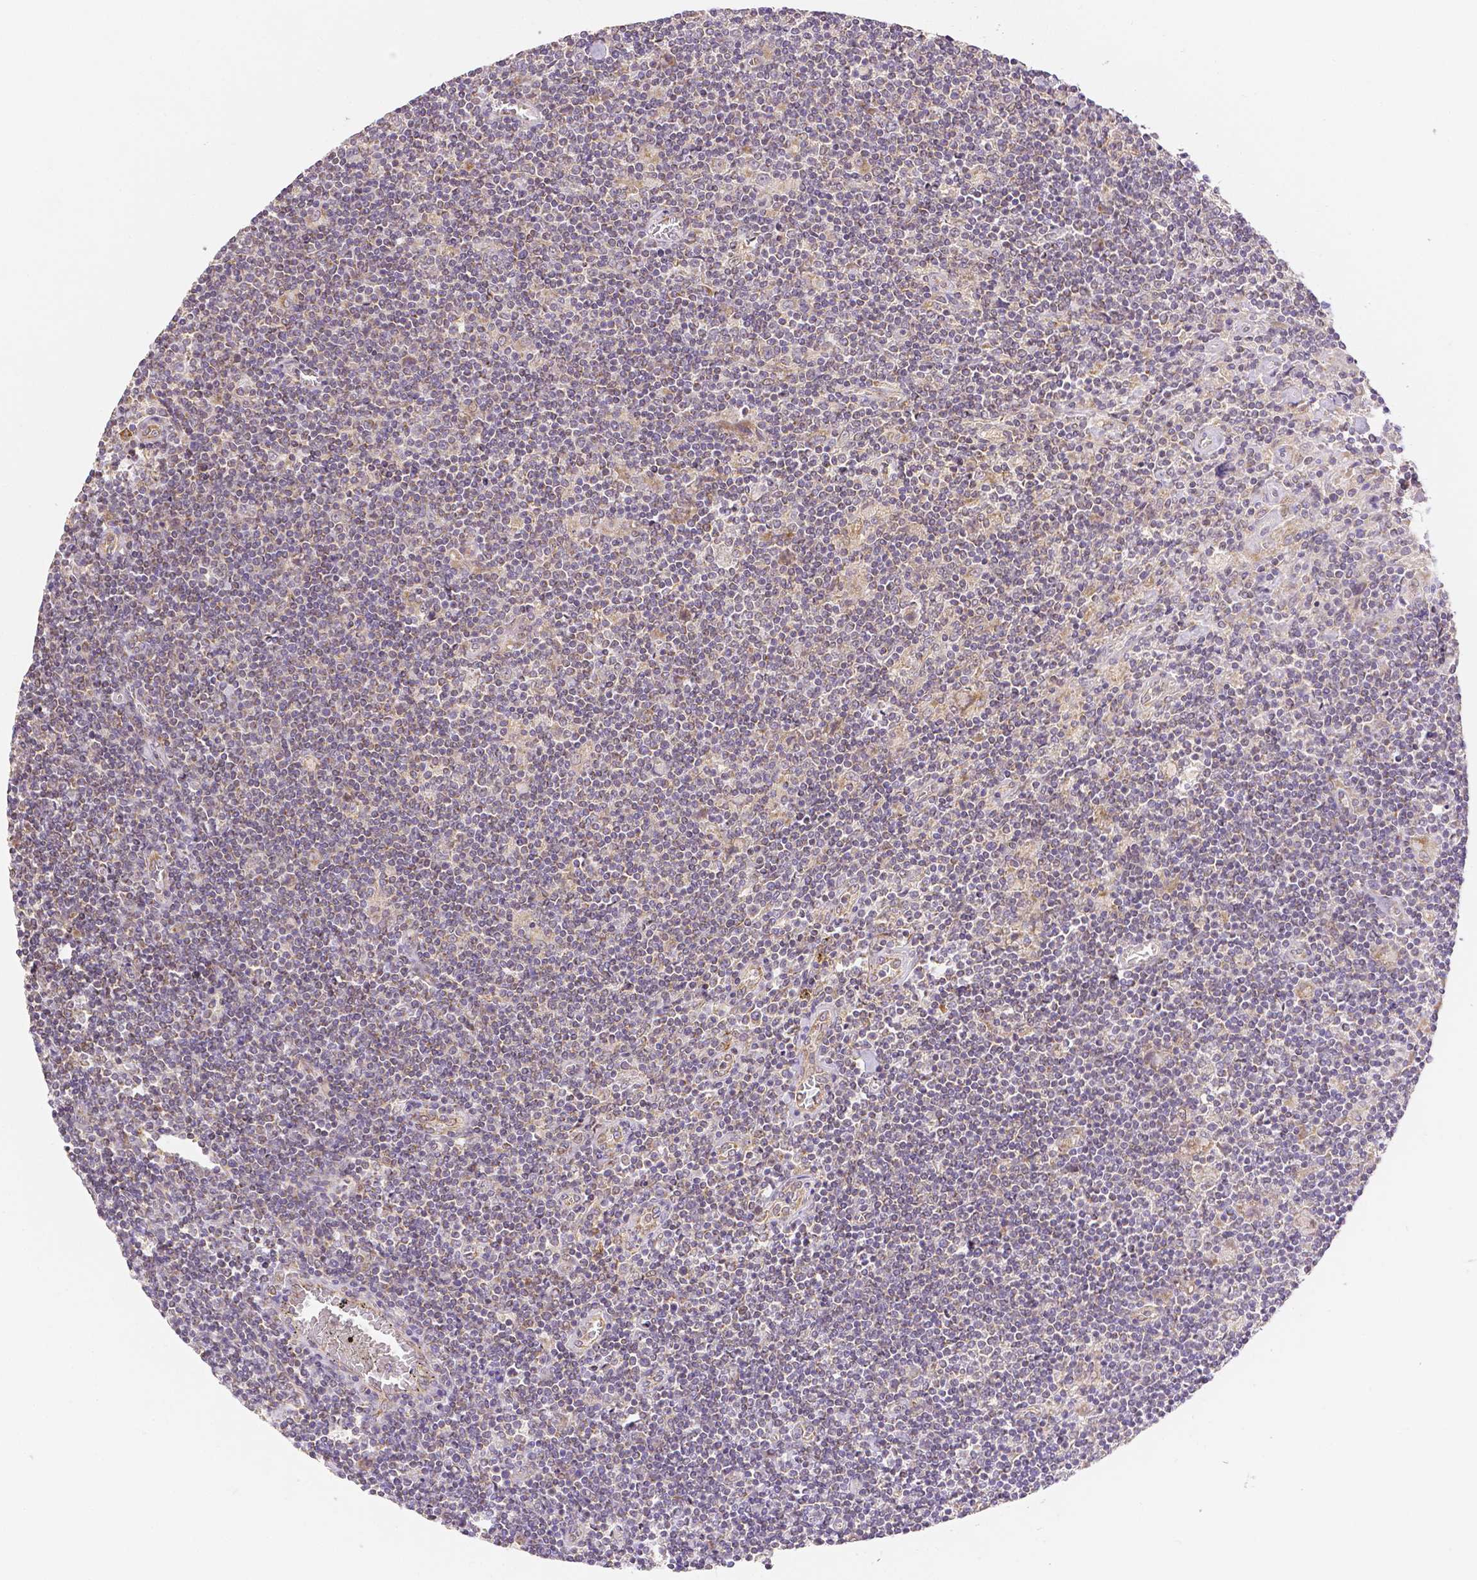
{"staining": {"intensity": "negative", "quantity": "none", "location": "none"}, "tissue": "lymphoma", "cell_type": "Tumor cells", "image_type": "cancer", "snomed": [{"axis": "morphology", "description": "Hodgkin's disease, NOS"}, {"axis": "topography", "description": "Lymph node"}], "caption": "Immunohistochemistry image of neoplastic tissue: lymphoma stained with DAB reveals no significant protein staining in tumor cells.", "gene": "RHOT1", "patient": {"sex": "male", "age": 40}}